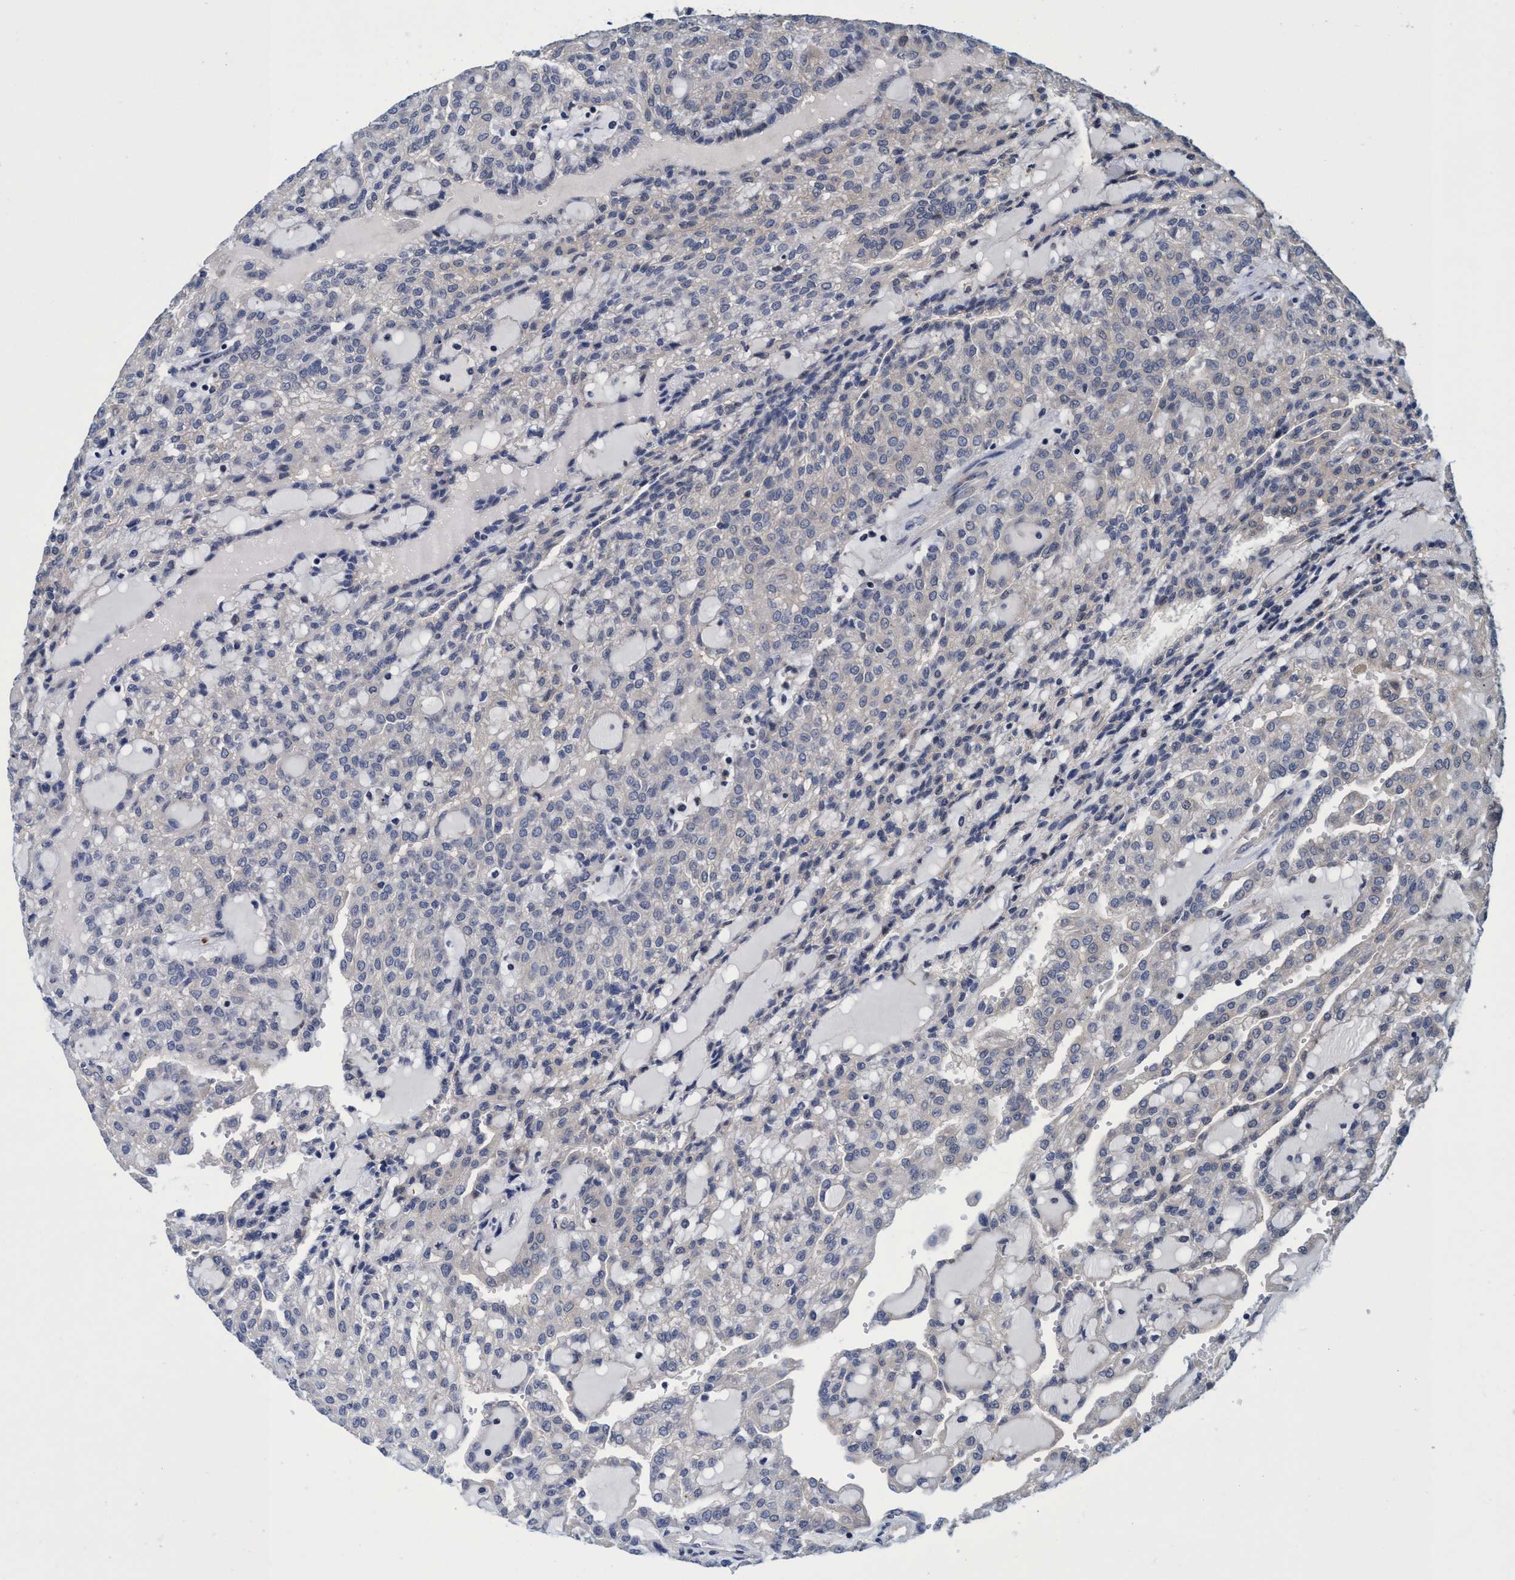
{"staining": {"intensity": "negative", "quantity": "none", "location": "none"}, "tissue": "renal cancer", "cell_type": "Tumor cells", "image_type": "cancer", "snomed": [{"axis": "morphology", "description": "Adenocarcinoma, NOS"}, {"axis": "topography", "description": "Kidney"}], "caption": "This is a micrograph of IHC staining of renal cancer, which shows no staining in tumor cells.", "gene": "CALCOCO2", "patient": {"sex": "male", "age": 63}}